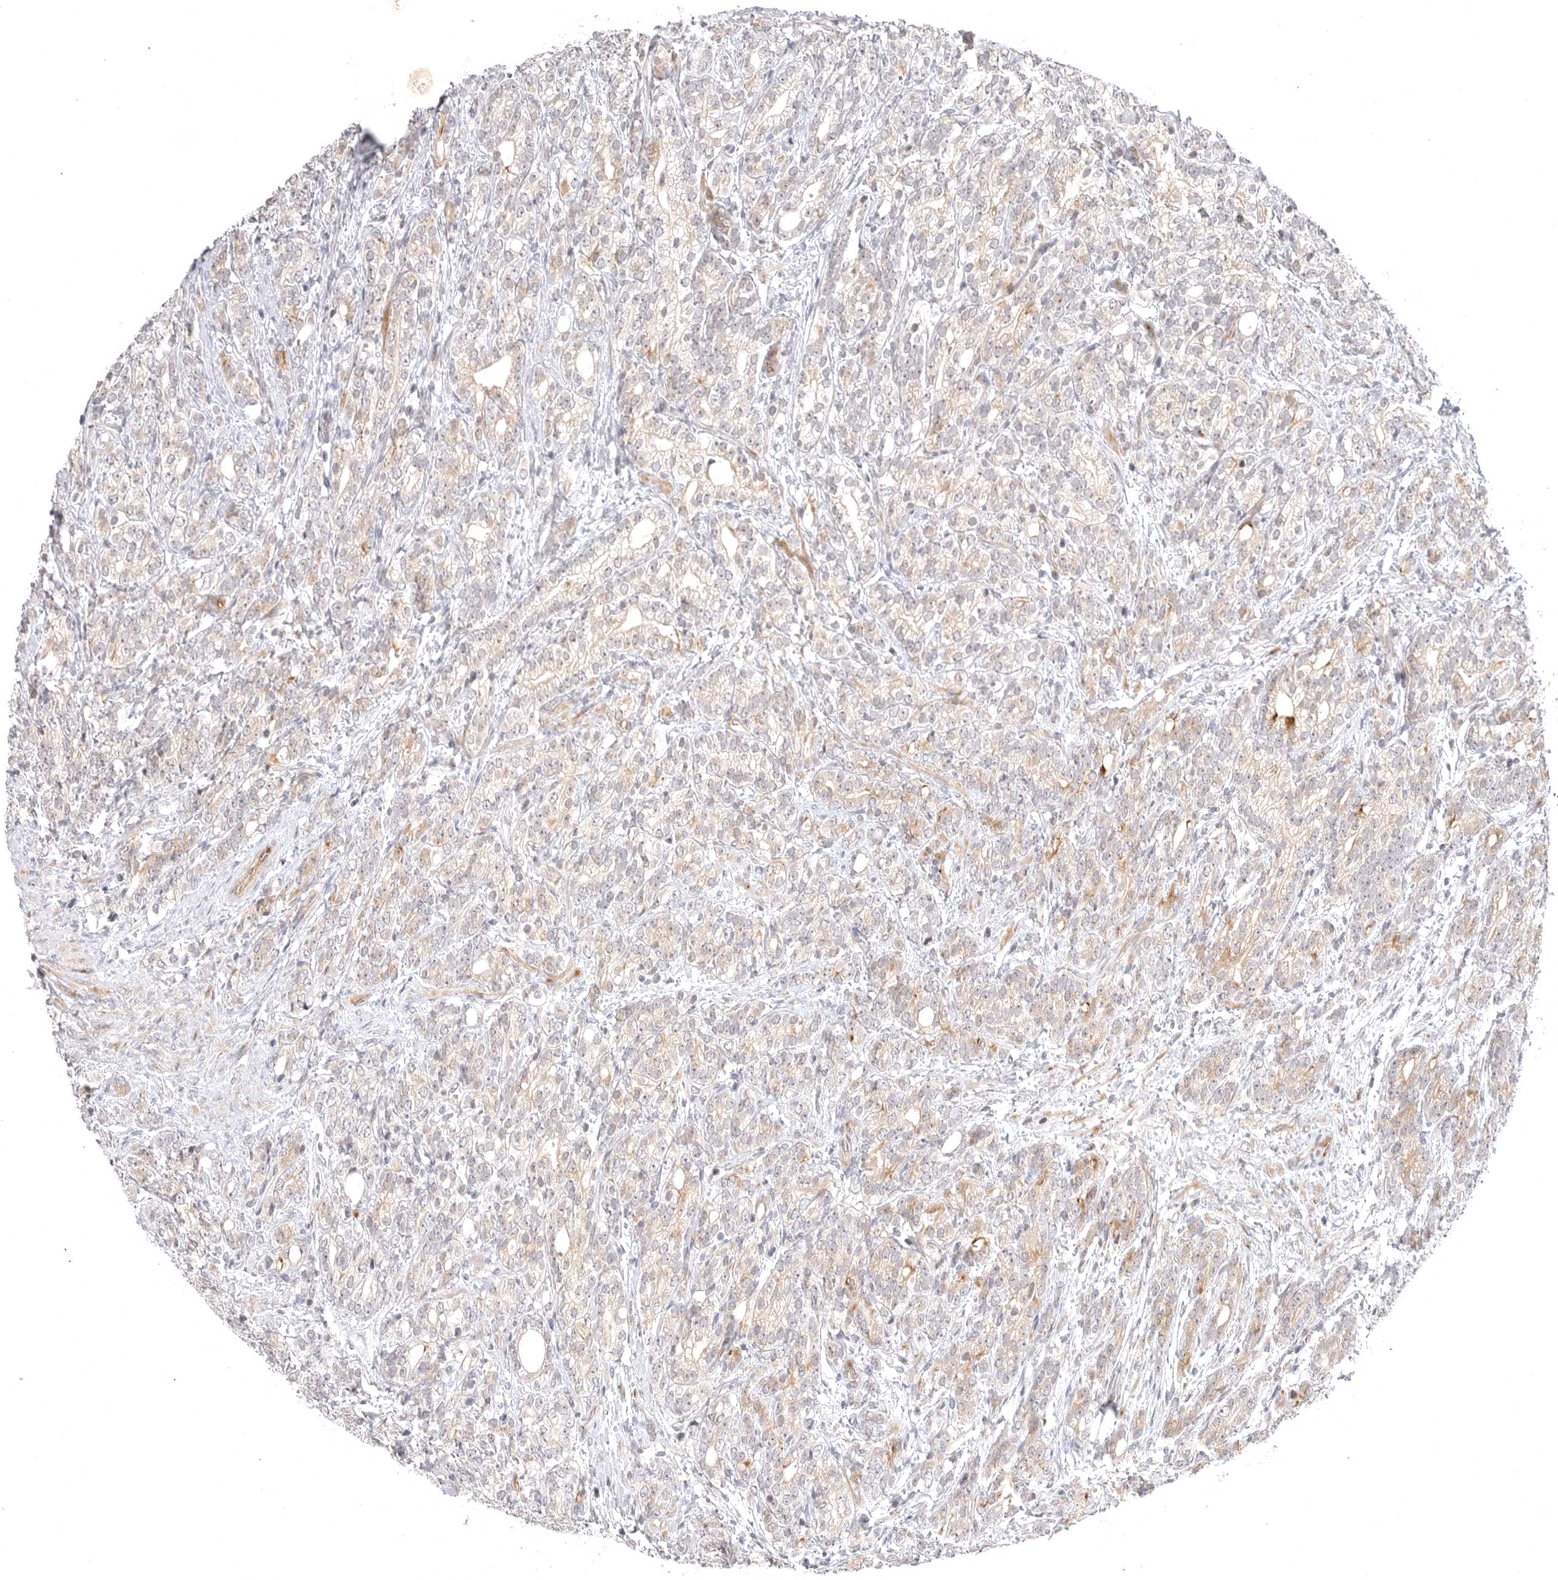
{"staining": {"intensity": "weak", "quantity": "<25%", "location": "cytoplasmic/membranous"}, "tissue": "prostate cancer", "cell_type": "Tumor cells", "image_type": "cancer", "snomed": [{"axis": "morphology", "description": "Adenocarcinoma, High grade"}, {"axis": "topography", "description": "Prostate"}], "caption": "This is a micrograph of immunohistochemistry (IHC) staining of prostate cancer, which shows no positivity in tumor cells.", "gene": "CD300LD", "patient": {"sex": "male", "age": 57}}